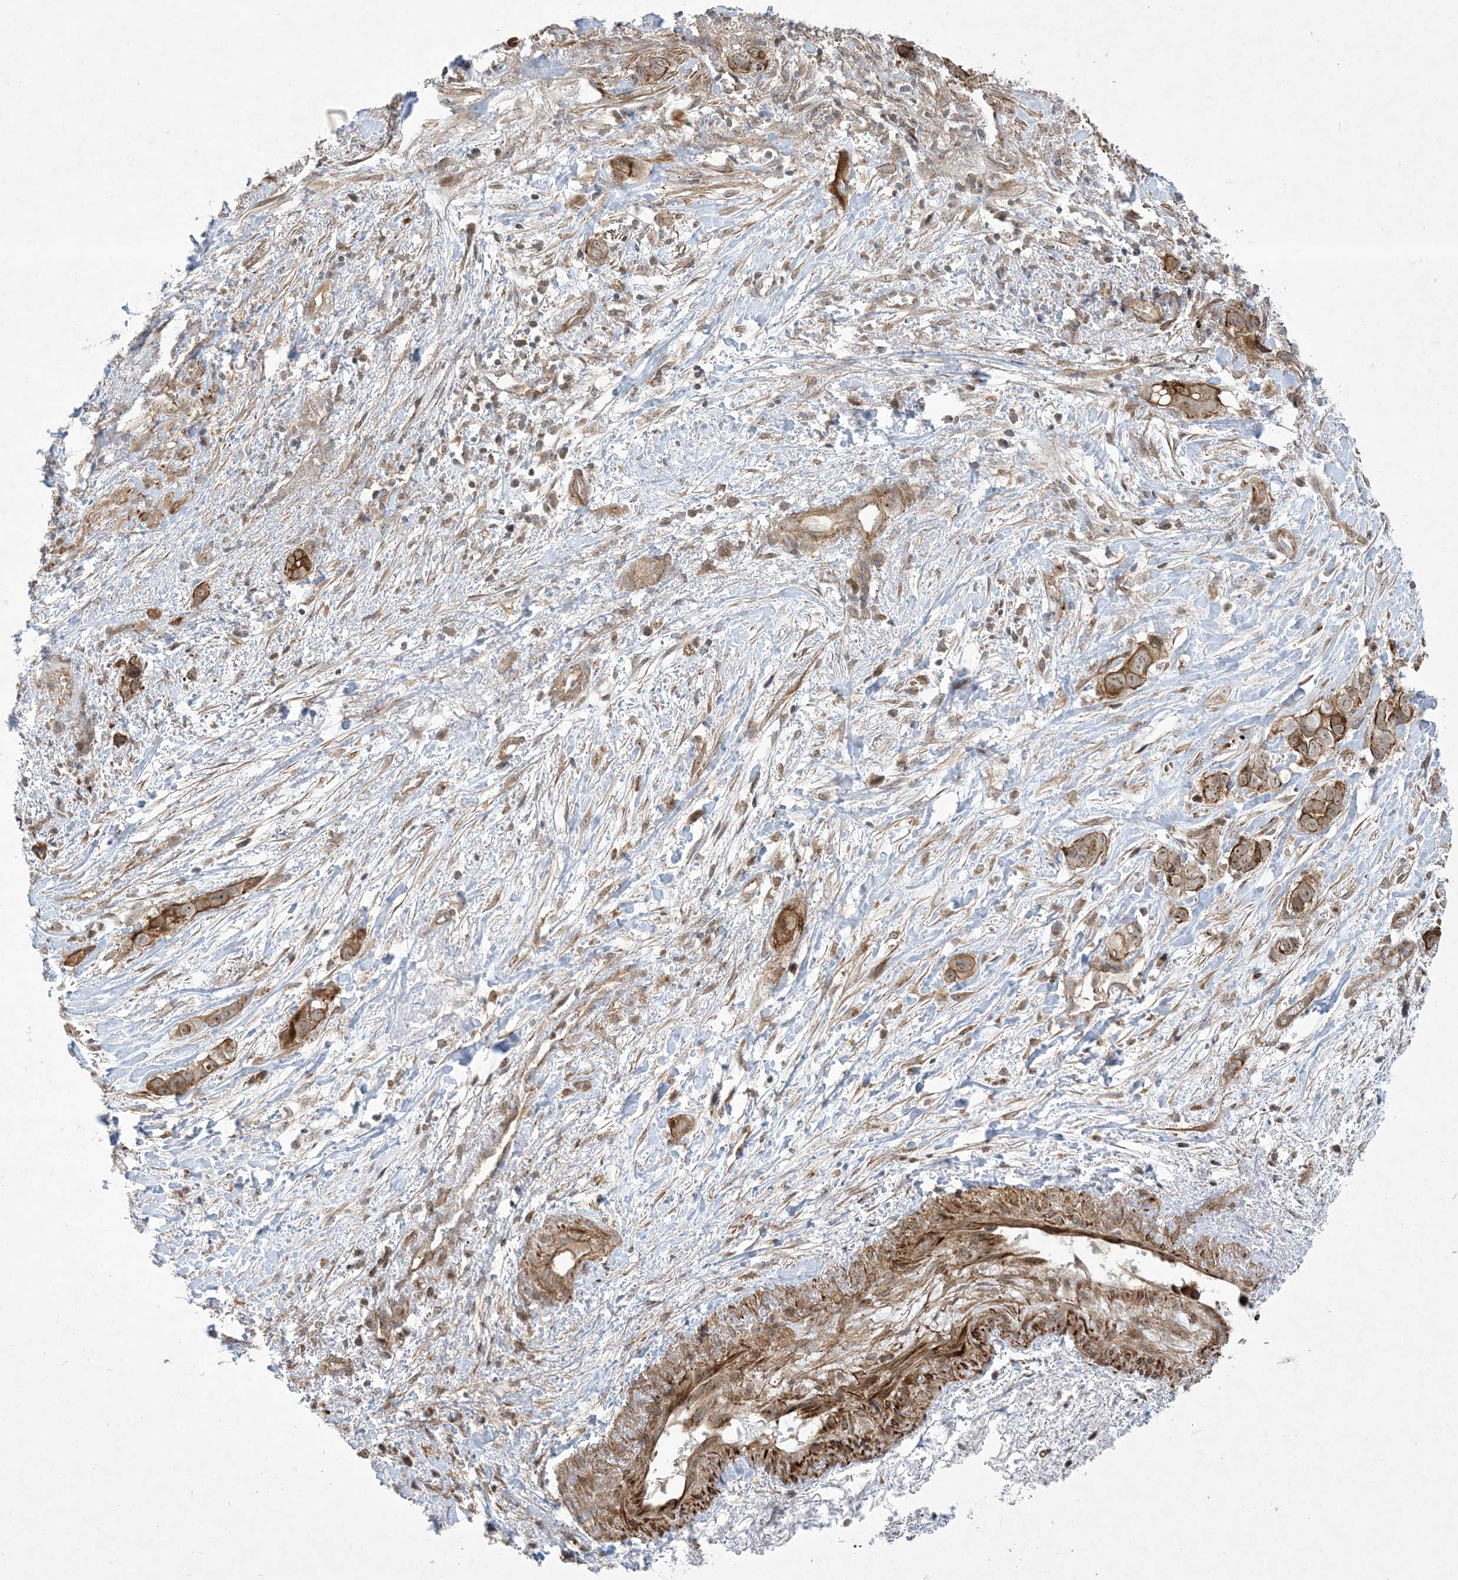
{"staining": {"intensity": "strong", "quantity": ">75%", "location": "cytoplasmic/membranous,nuclear"}, "tissue": "liver cancer", "cell_type": "Tumor cells", "image_type": "cancer", "snomed": [{"axis": "morphology", "description": "Cholangiocarcinoma"}, {"axis": "topography", "description": "Liver"}], "caption": "Cholangiocarcinoma (liver) tissue shows strong cytoplasmic/membranous and nuclear staining in about >75% of tumor cells, visualized by immunohistochemistry.", "gene": "SOGA3", "patient": {"sex": "female", "age": 79}}